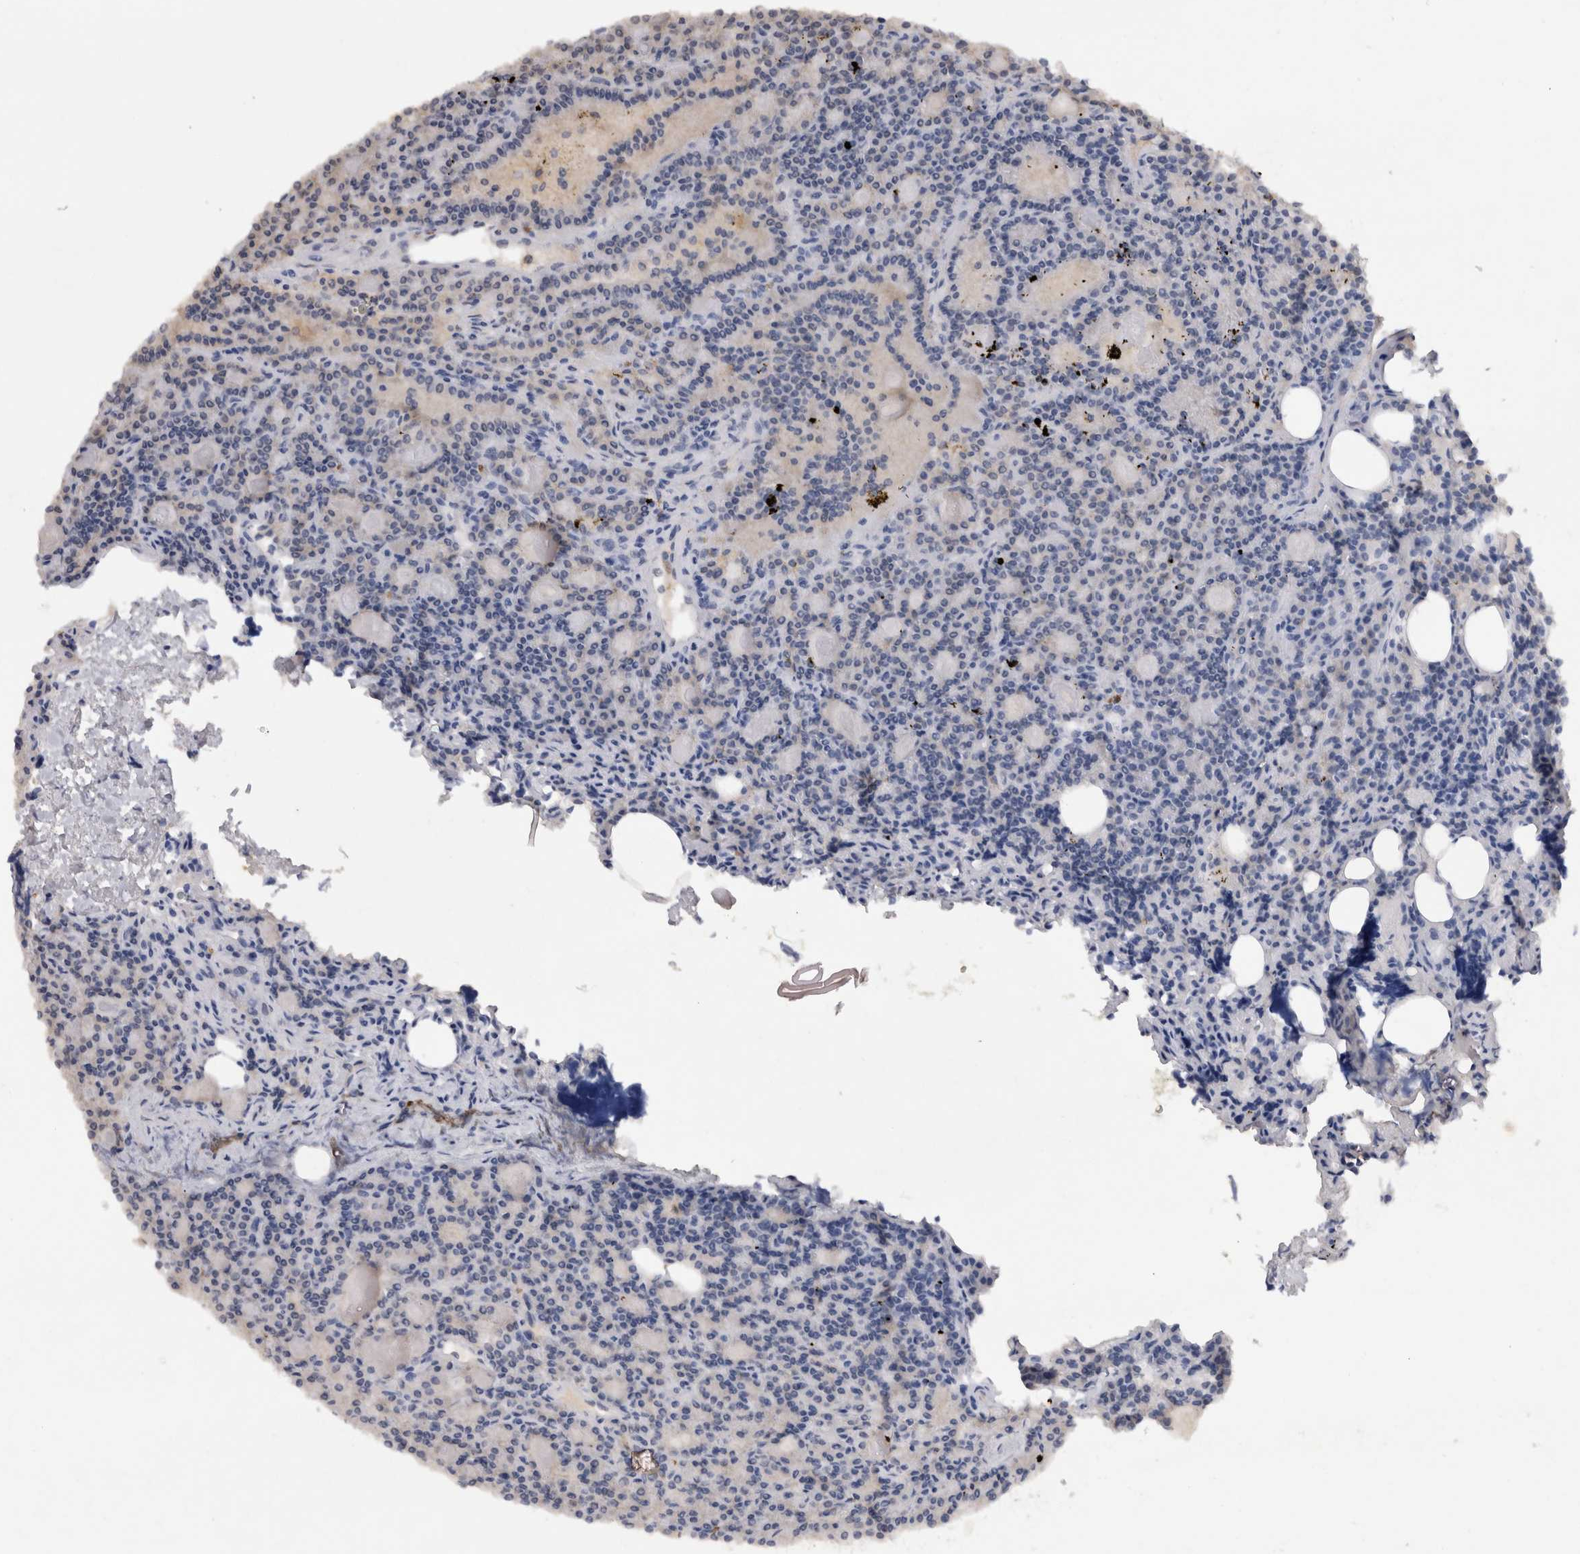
{"staining": {"intensity": "negative", "quantity": "none", "location": "none"}, "tissue": "parathyroid gland", "cell_type": "Glandular cells", "image_type": "normal", "snomed": [{"axis": "morphology", "description": "Normal tissue, NOS"}, {"axis": "morphology", "description": "Adenoma, NOS"}, {"axis": "topography", "description": "Parathyroid gland"}], "caption": "Glandular cells show no significant positivity in unremarkable parathyroid gland.", "gene": "VSIG4", "patient": {"sex": "female", "age": 57}}